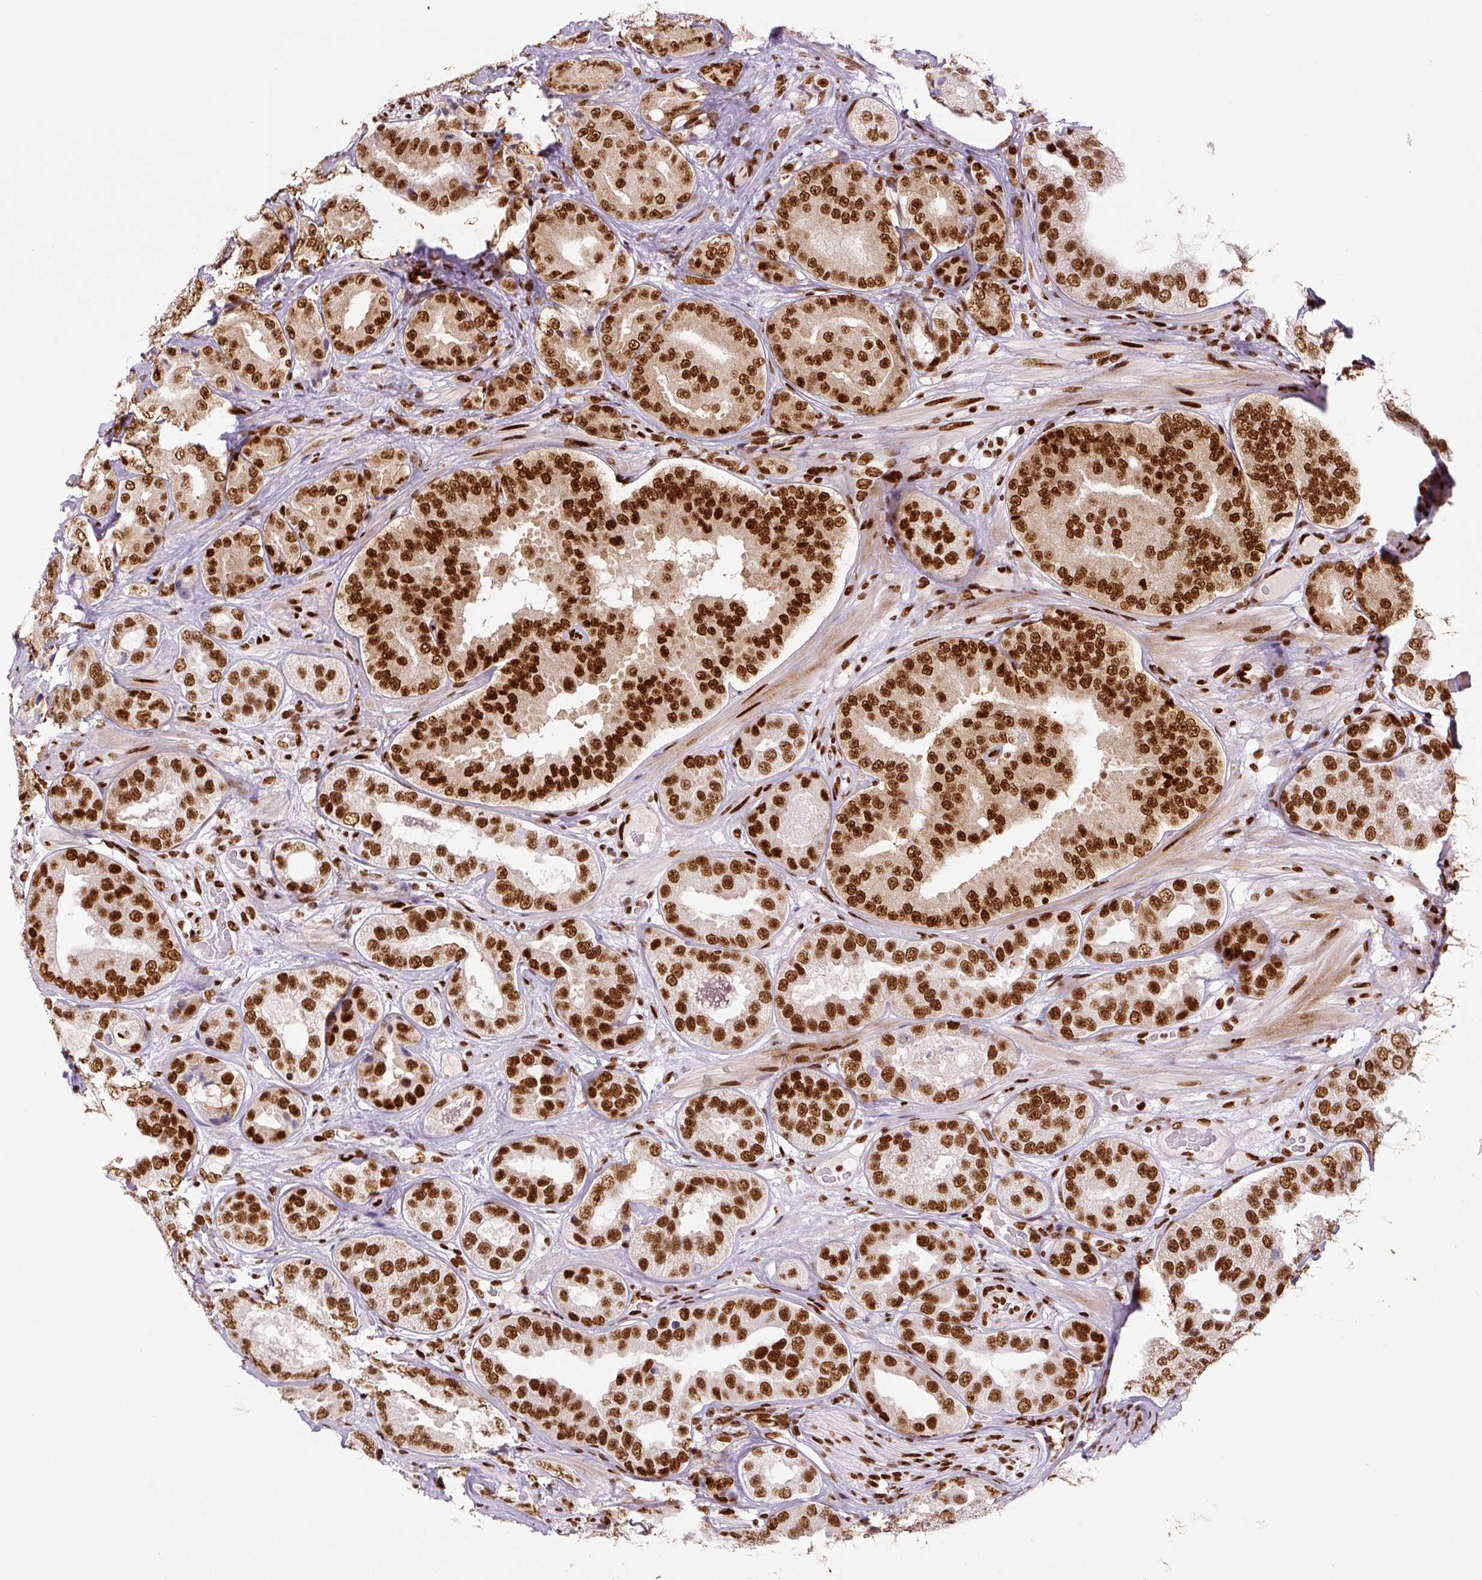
{"staining": {"intensity": "strong", "quantity": ">75%", "location": "nuclear"}, "tissue": "prostate cancer", "cell_type": "Tumor cells", "image_type": "cancer", "snomed": [{"axis": "morphology", "description": "Adenocarcinoma, High grade"}, {"axis": "topography", "description": "Prostate"}], "caption": "This is an image of IHC staining of prostate cancer (adenocarcinoma (high-grade)), which shows strong staining in the nuclear of tumor cells.", "gene": "FUS", "patient": {"sex": "male", "age": 63}}